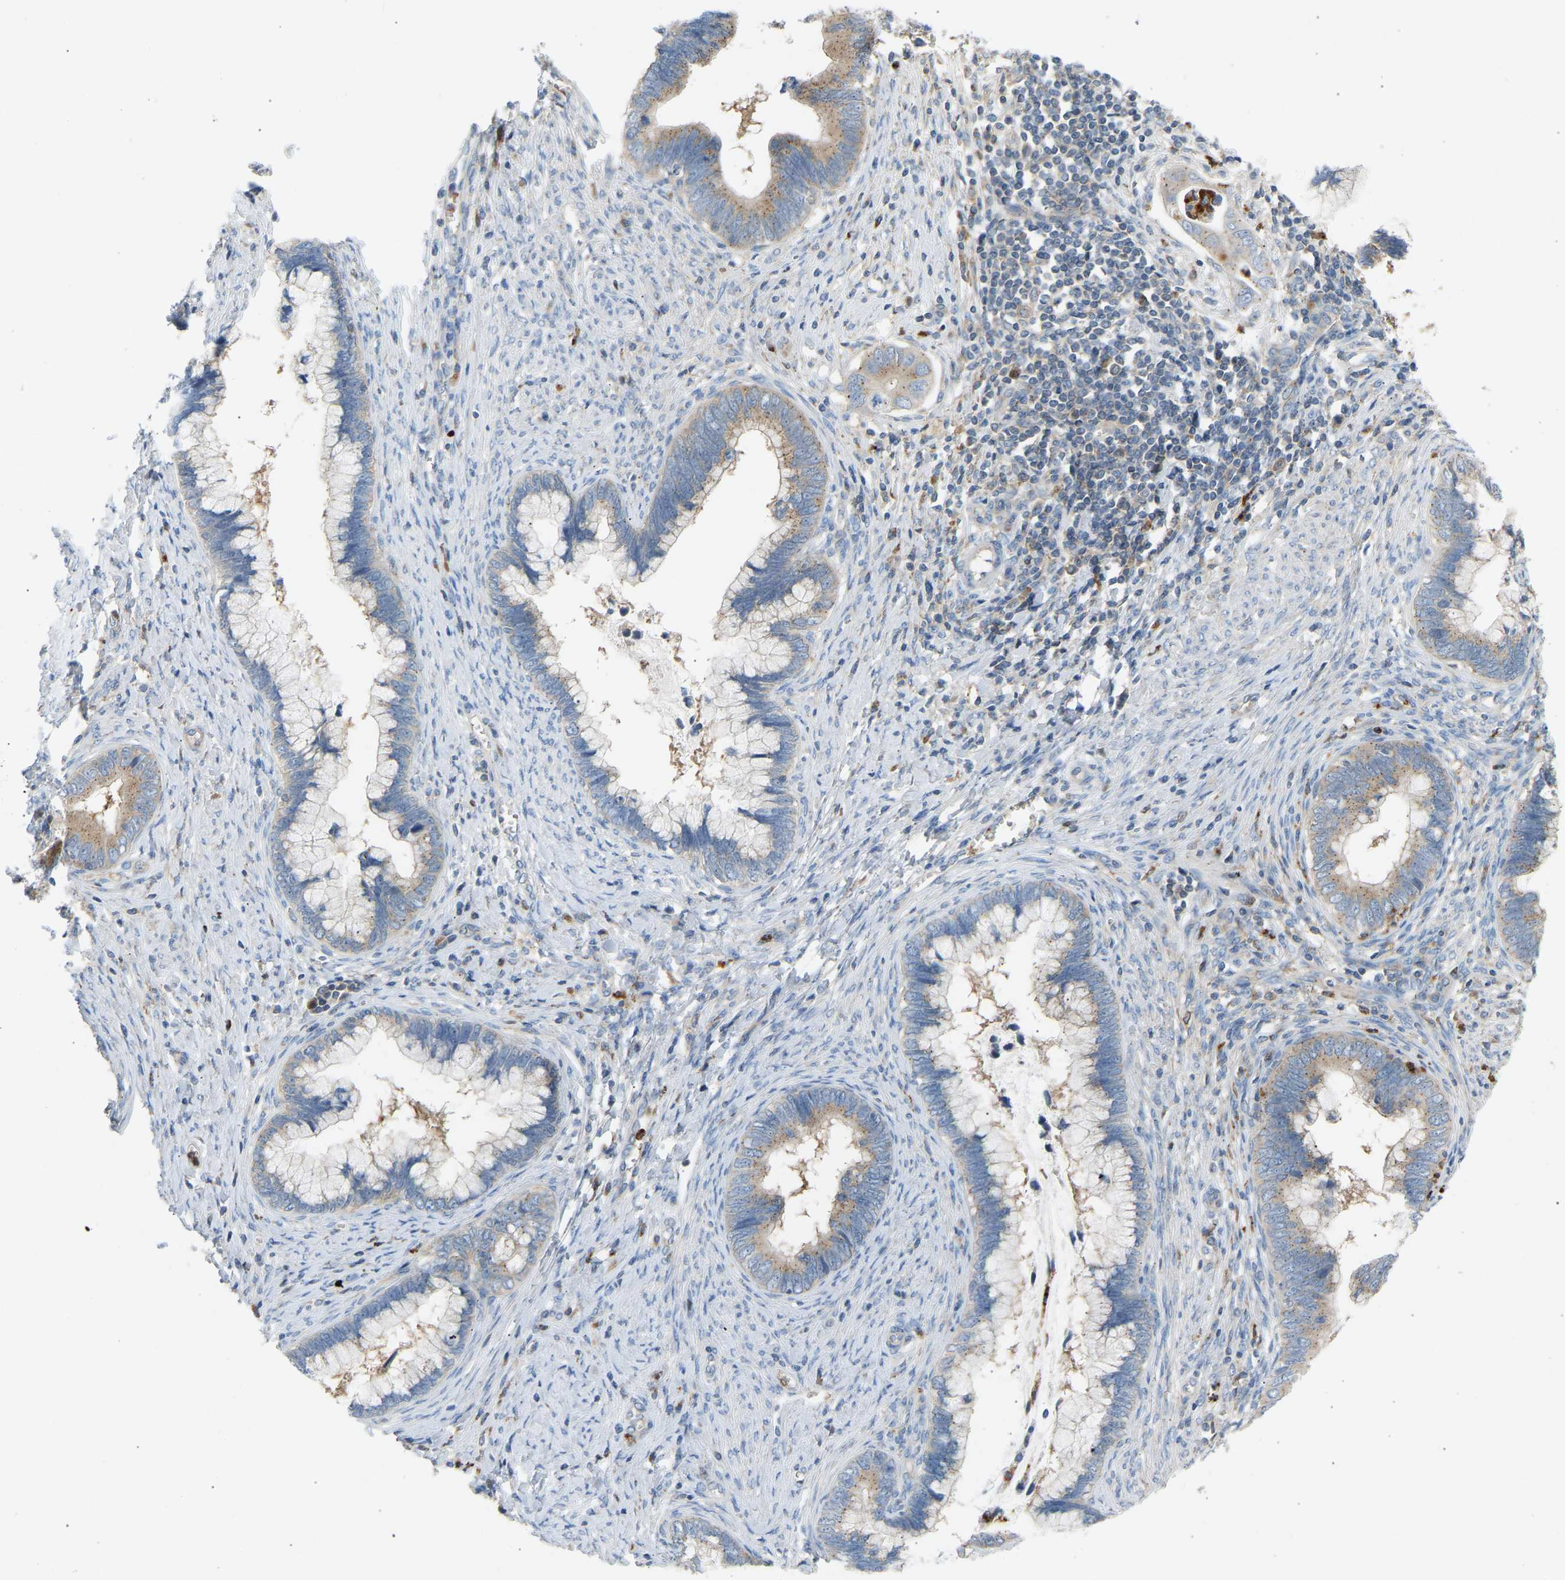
{"staining": {"intensity": "moderate", "quantity": "25%-75%", "location": "cytoplasmic/membranous"}, "tissue": "cervical cancer", "cell_type": "Tumor cells", "image_type": "cancer", "snomed": [{"axis": "morphology", "description": "Adenocarcinoma, NOS"}, {"axis": "topography", "description": "Cervix"}], "caption": "Approximately 25%-75% of tumor cells in cervical cancer exhibit moderate cytoplasmic/membranous protein expression as visualized by brown immunohistochemical staining.", "gene": "TRIM50", "patient": {"sex": "female", "age": 44}}